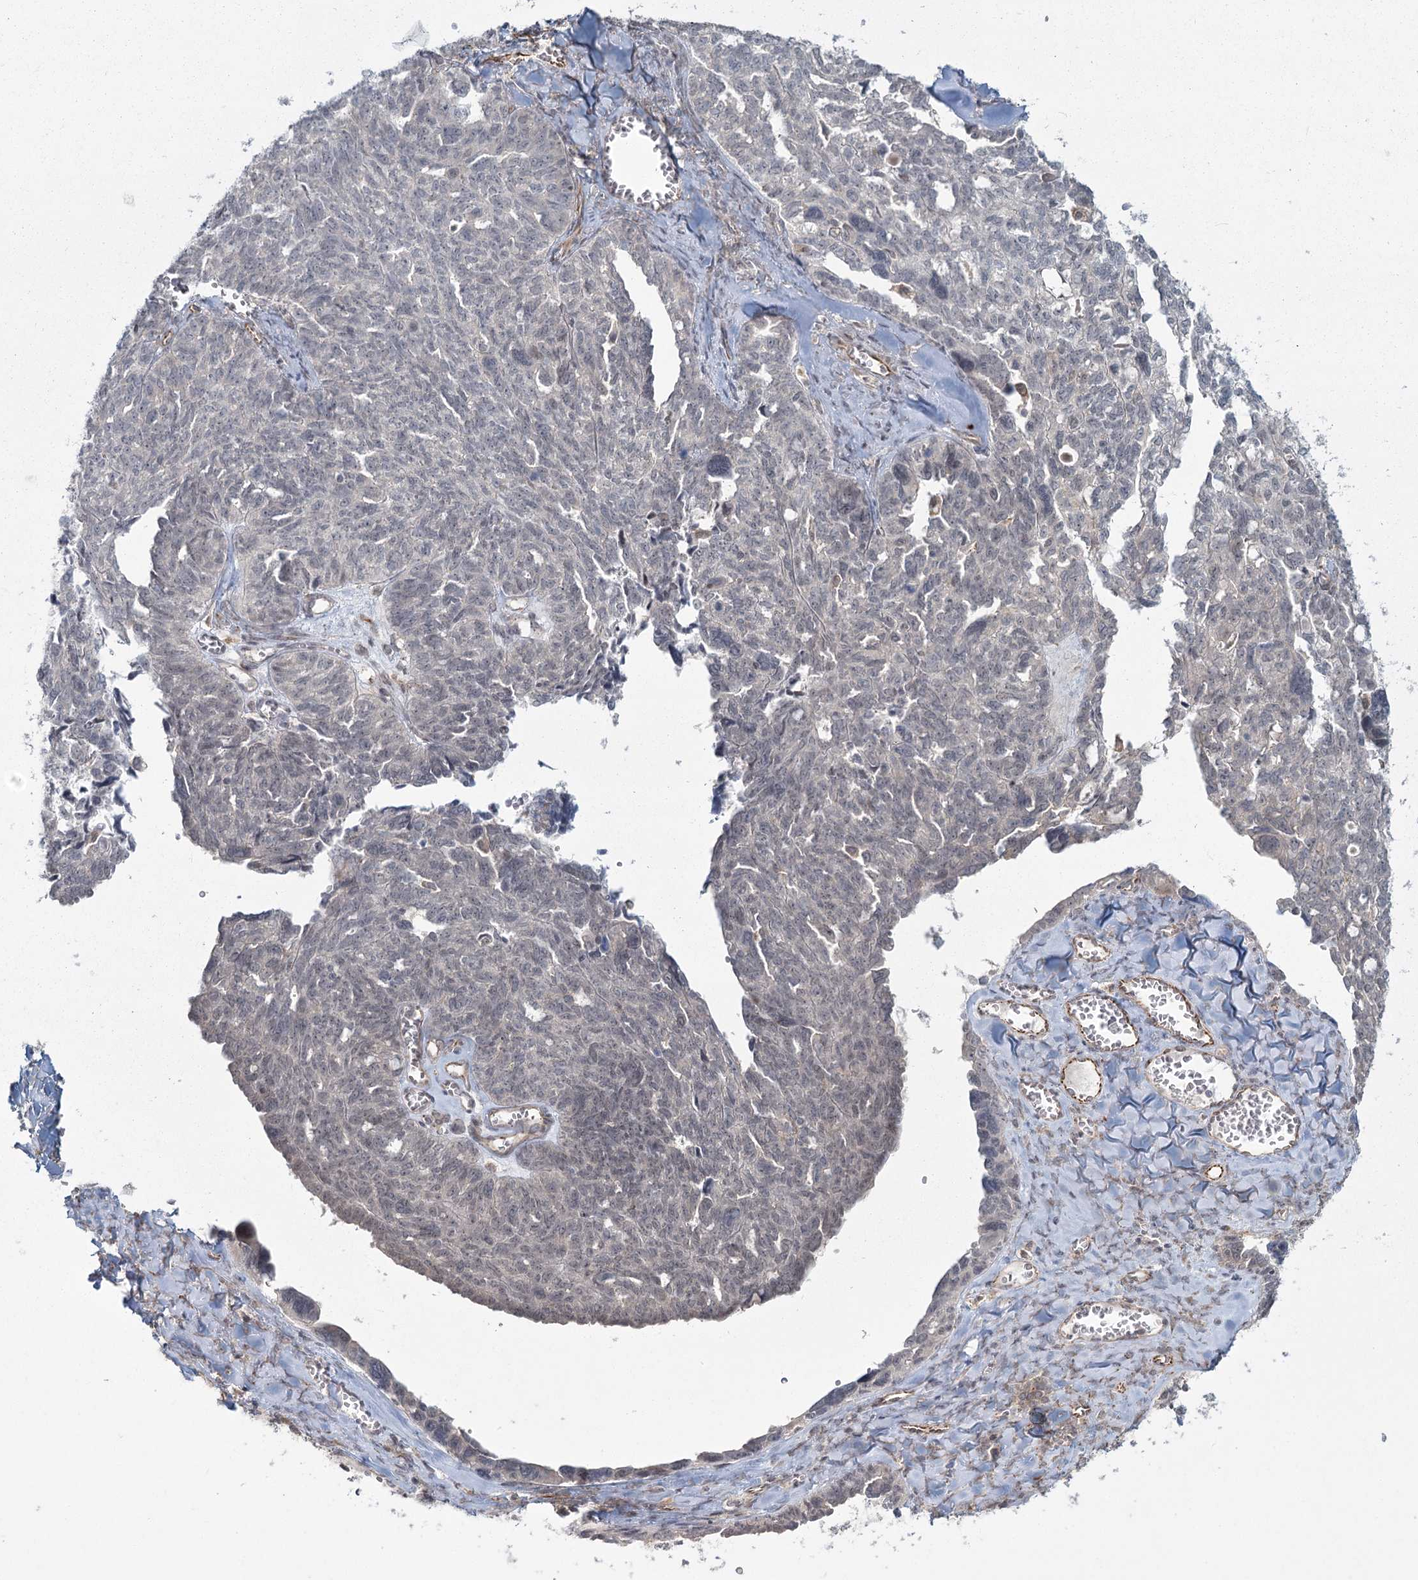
{"staining": {"intensity": "negative", "quantity": "none", "location": "none"}, "tissue": "ovarian cancer", "cell_type": "Tumor cells", "image_type": "cancer", "snomed": [{"axis": "morphology", "description": "Cystadenocarcinoma, serous, NOS"}, {"axis": "topography", "description": "Ovary"}], "caption": "This is an immunohistochemistry (IHC) micrograph of human ovarian cancer. There is no positivity in tumor cells.", "gene": "AP2M1", "patient": {"sex": "female", "age": 79}}